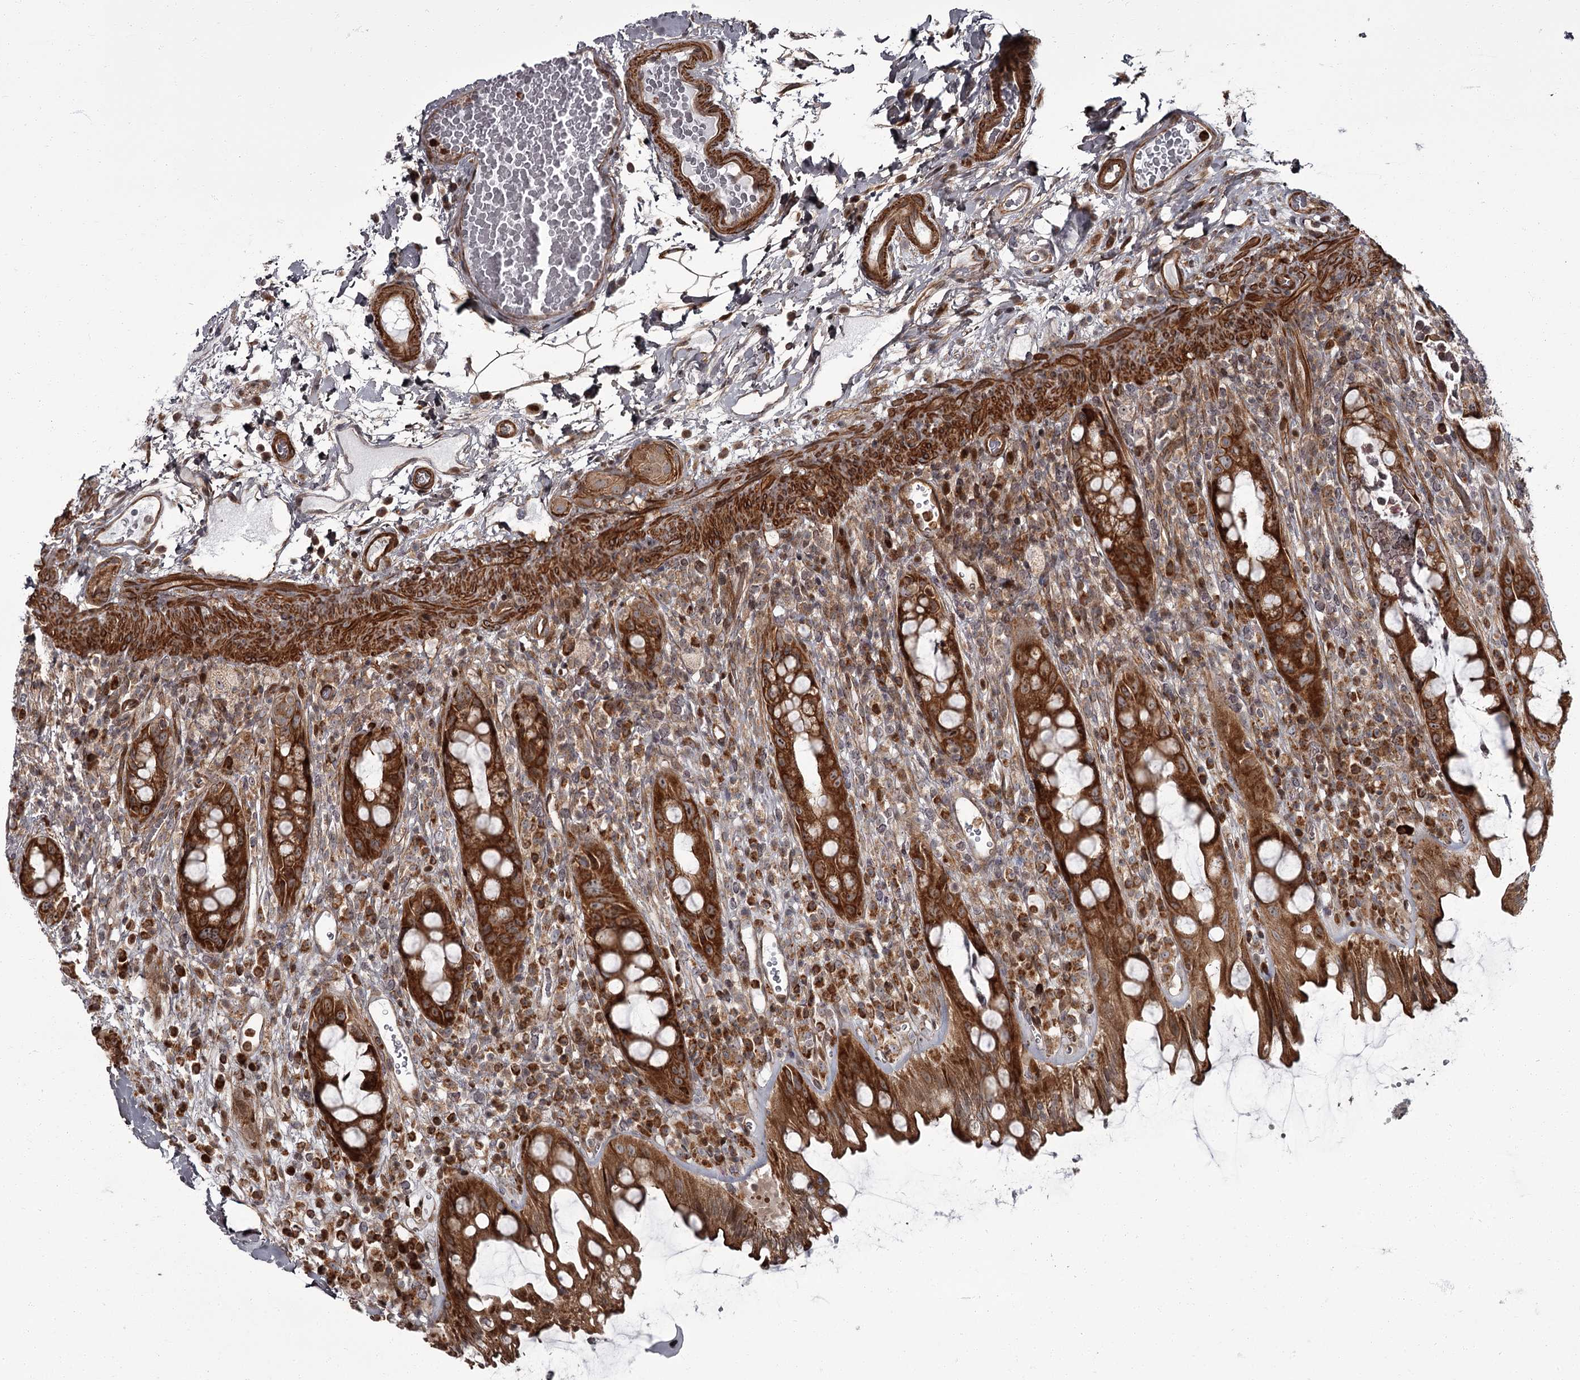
{"staining": {"intensity": "strong", "quantity": ">75%", "location": "cytoplasmic/membranous"}, "tissue": "rectum", "cell_type": "Glandular cells", "image_type": "normal", "snomed": [{"axis": "morphology", "description": "Normal tissue, NOS"}, {"axis": "topography", "description": "Rectum"}], "caption": "Immunohistochemistry of normal rectum demonstrates high levels of strong cytoplasmic/membranous positivity in about >75% of glandular cells. Immunohistochemistry stains the protein of interest in brown and the nuclei are stained blue.", "gene": "THAP9", "patient": {"sex": "female", "age": 57}}